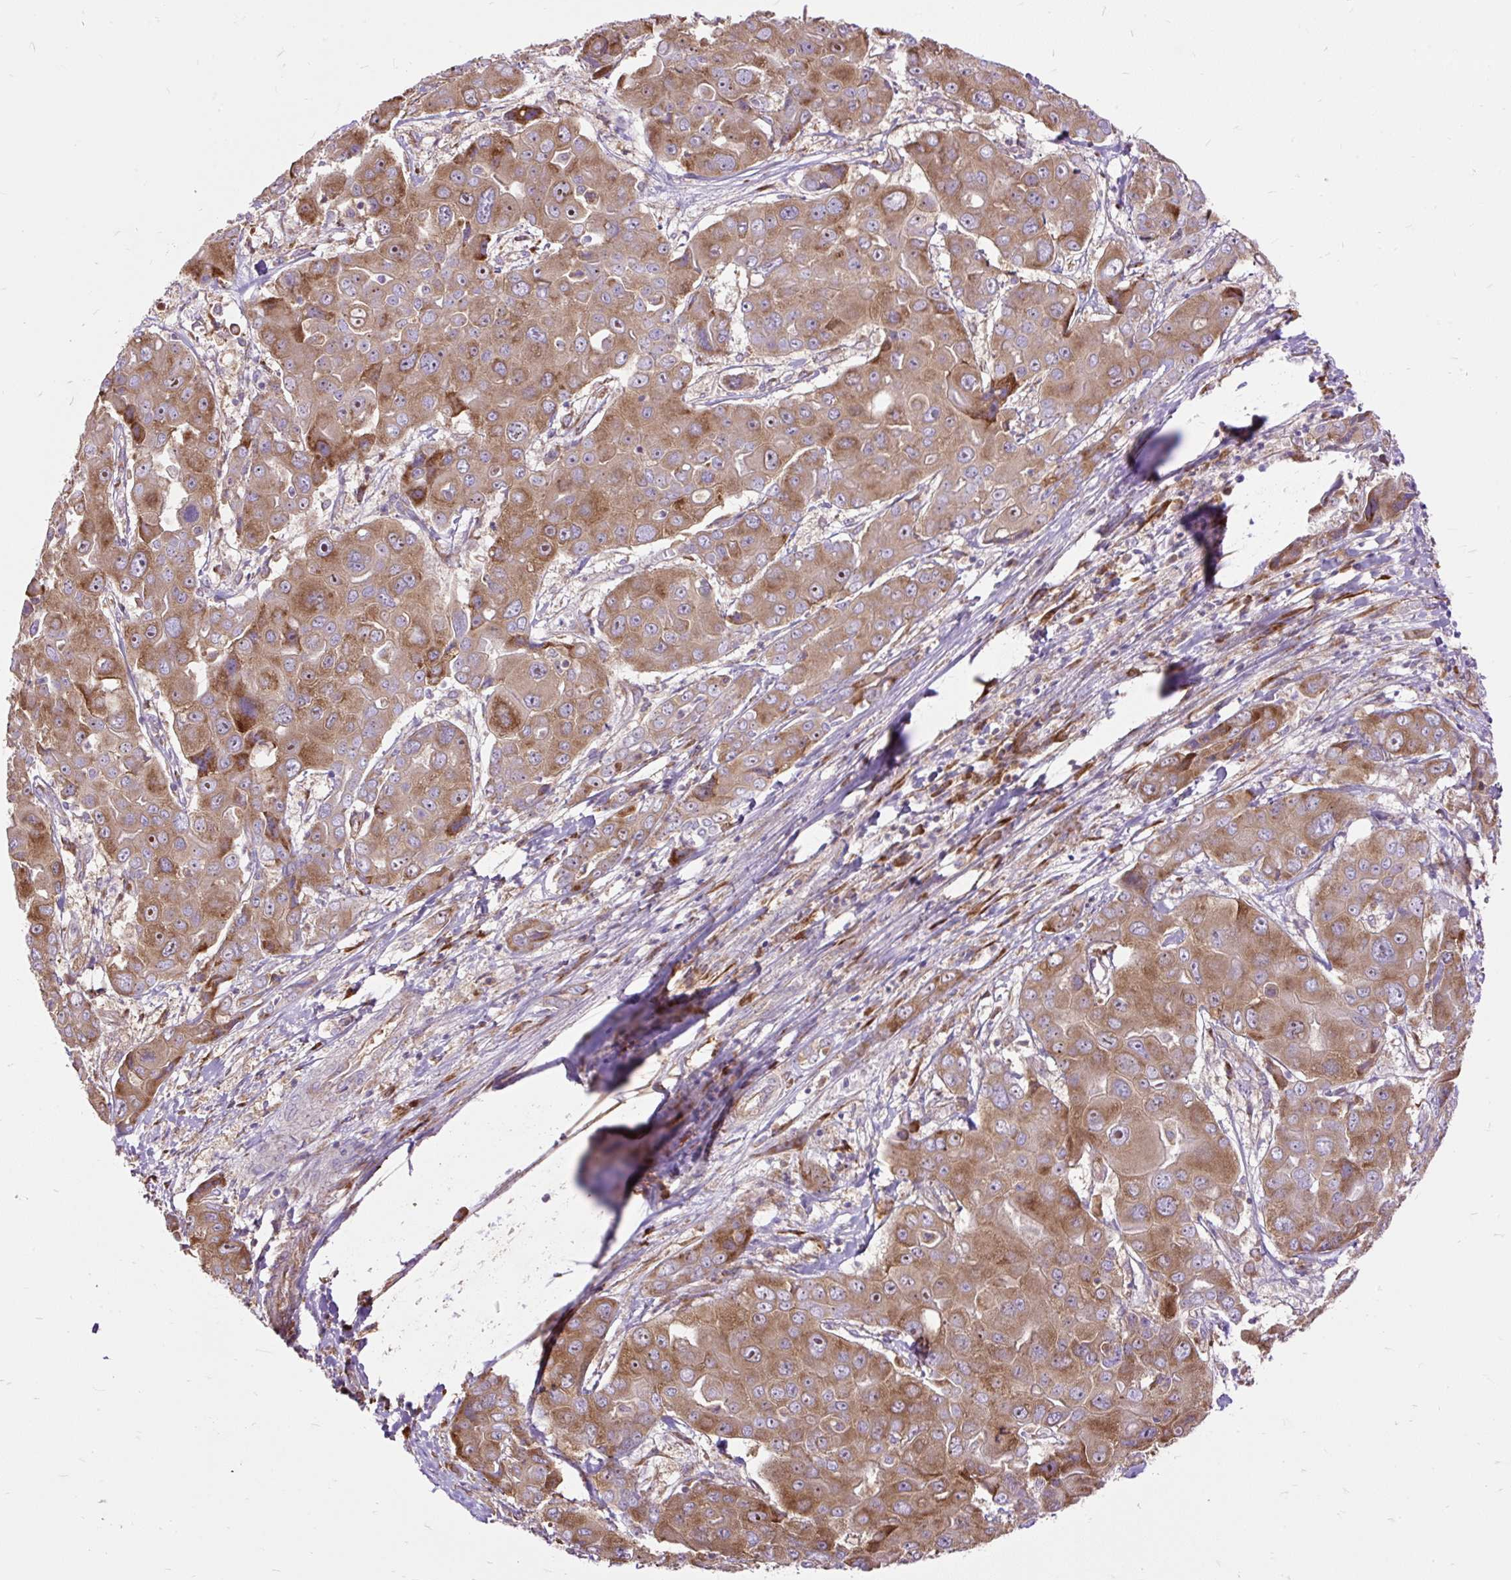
{"staining": {"intensity": "moderate", "quantity": ">75%", "location": "cytoplasmic/membranous"}, "tissue": "liver cancer", "cell_type": "Tumor cells", "image_type": "cancer", "snomed": [{"axis": "morphology", "description": "Cholangiocarcinoma"}, {"axis": "topography", "description": "Liver"}], "caption": "Tumor cells exhibit moderate cytoplasmic/membranous positivity in about >75% of cells in liver cancer. (Stains: DAB in brown, nuclei in blue, Microscopy: brightfield microscopy at high magnification).", "gene": "RPS5", "patient": {"sex": "male", "age": 67}}